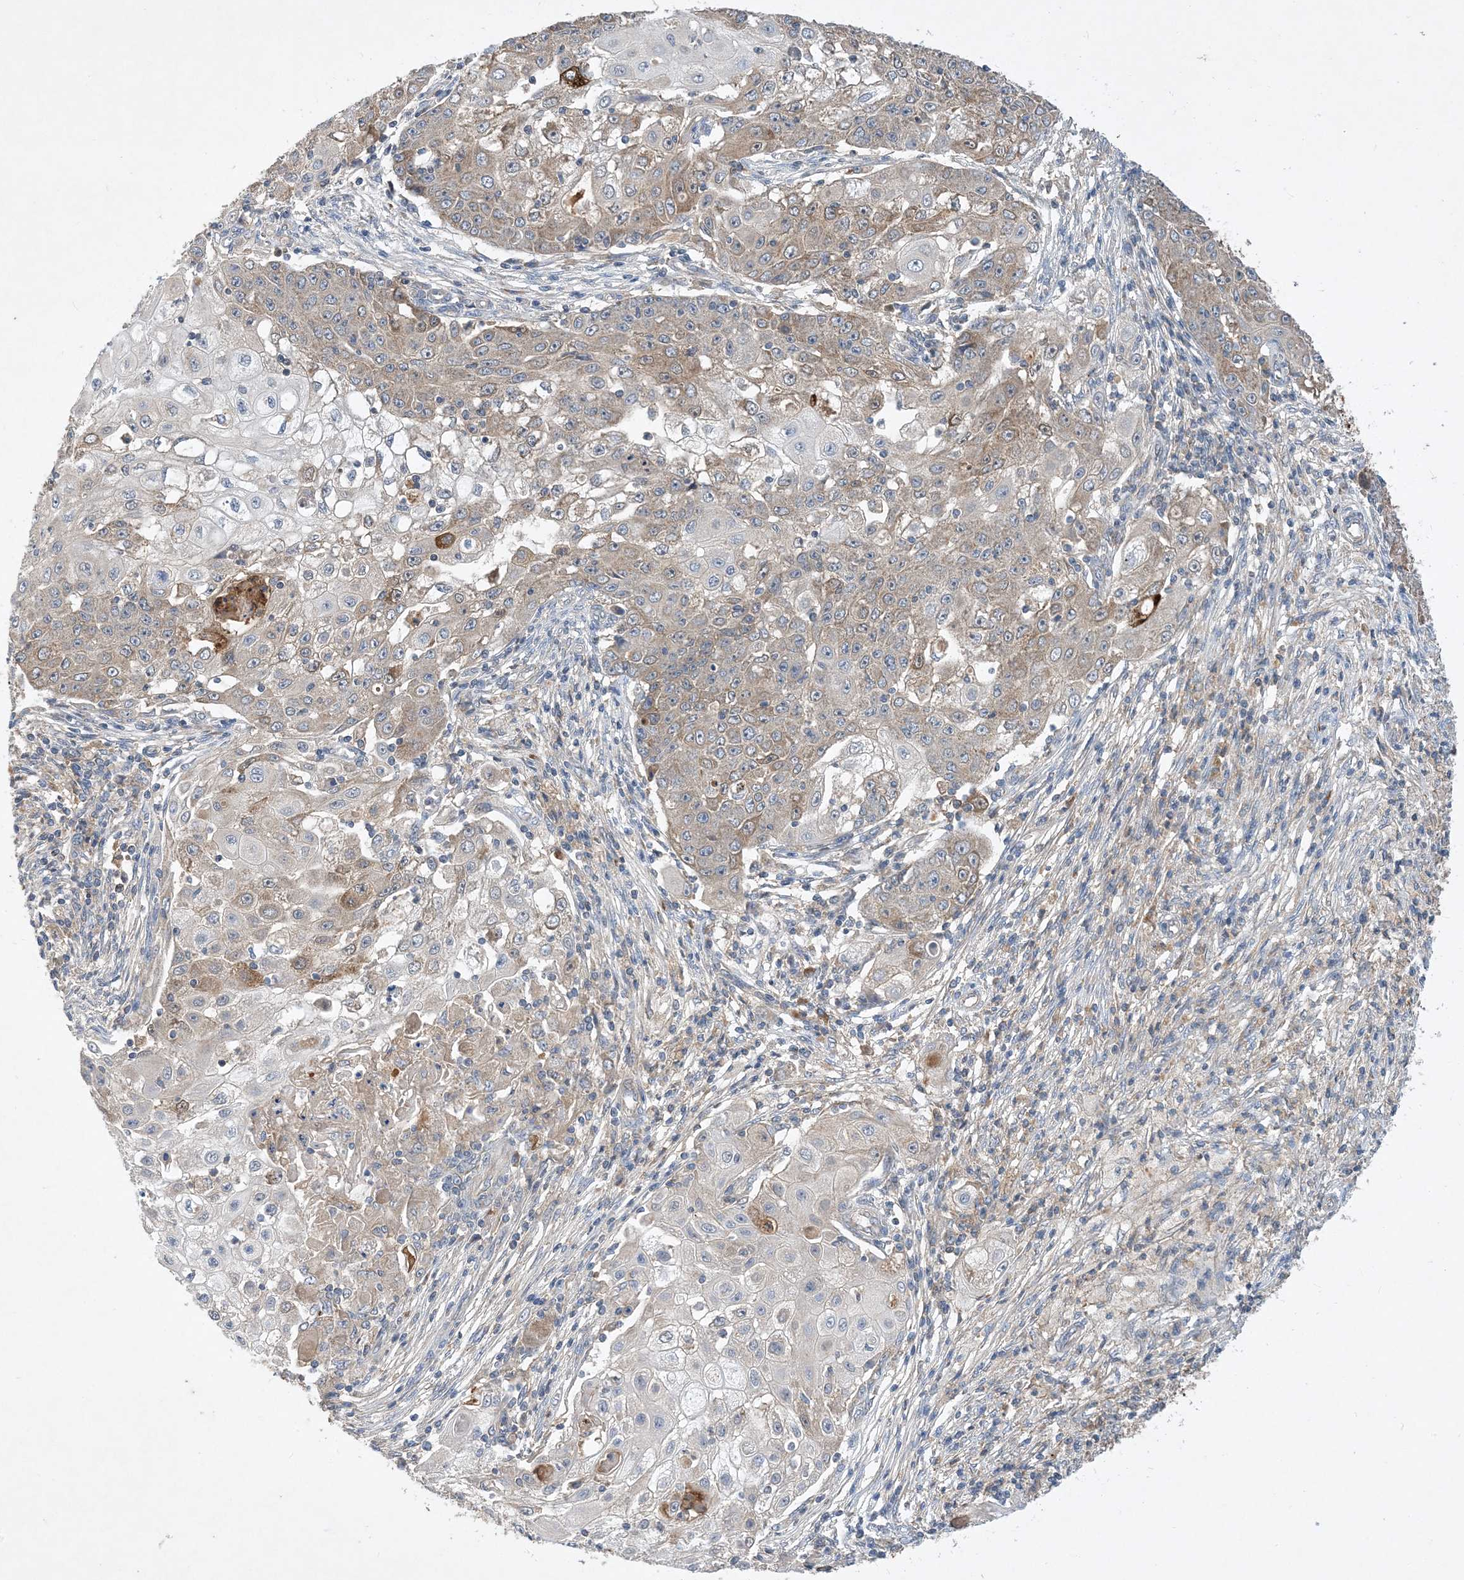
{"staining": {"intensity": "weak", "quantity": "25%-75%", "location": "cytoplasmic/membranous"}, "tissue": "ovarian cancer", "cell_type": "Tumor cells", "image_type": "cancer", "snomed": [{"axis": "morphology", "description": "Carcinoma, endometroid"}, {"axis": "topography", "description": "Ovary"}], "caption": "IHC photomicrograph of neoplastic tissue: endometroid carcinoma (ovarian) stained using immunohistochemistry exhibits low levels of weak protein expression localized specifically in the cytoplasmic/membranous of tumor cells, appearing as a cytoplasmic/membranous brown color.", "gene": "STK19", "patient": {"sex": "female", "age": 42}}